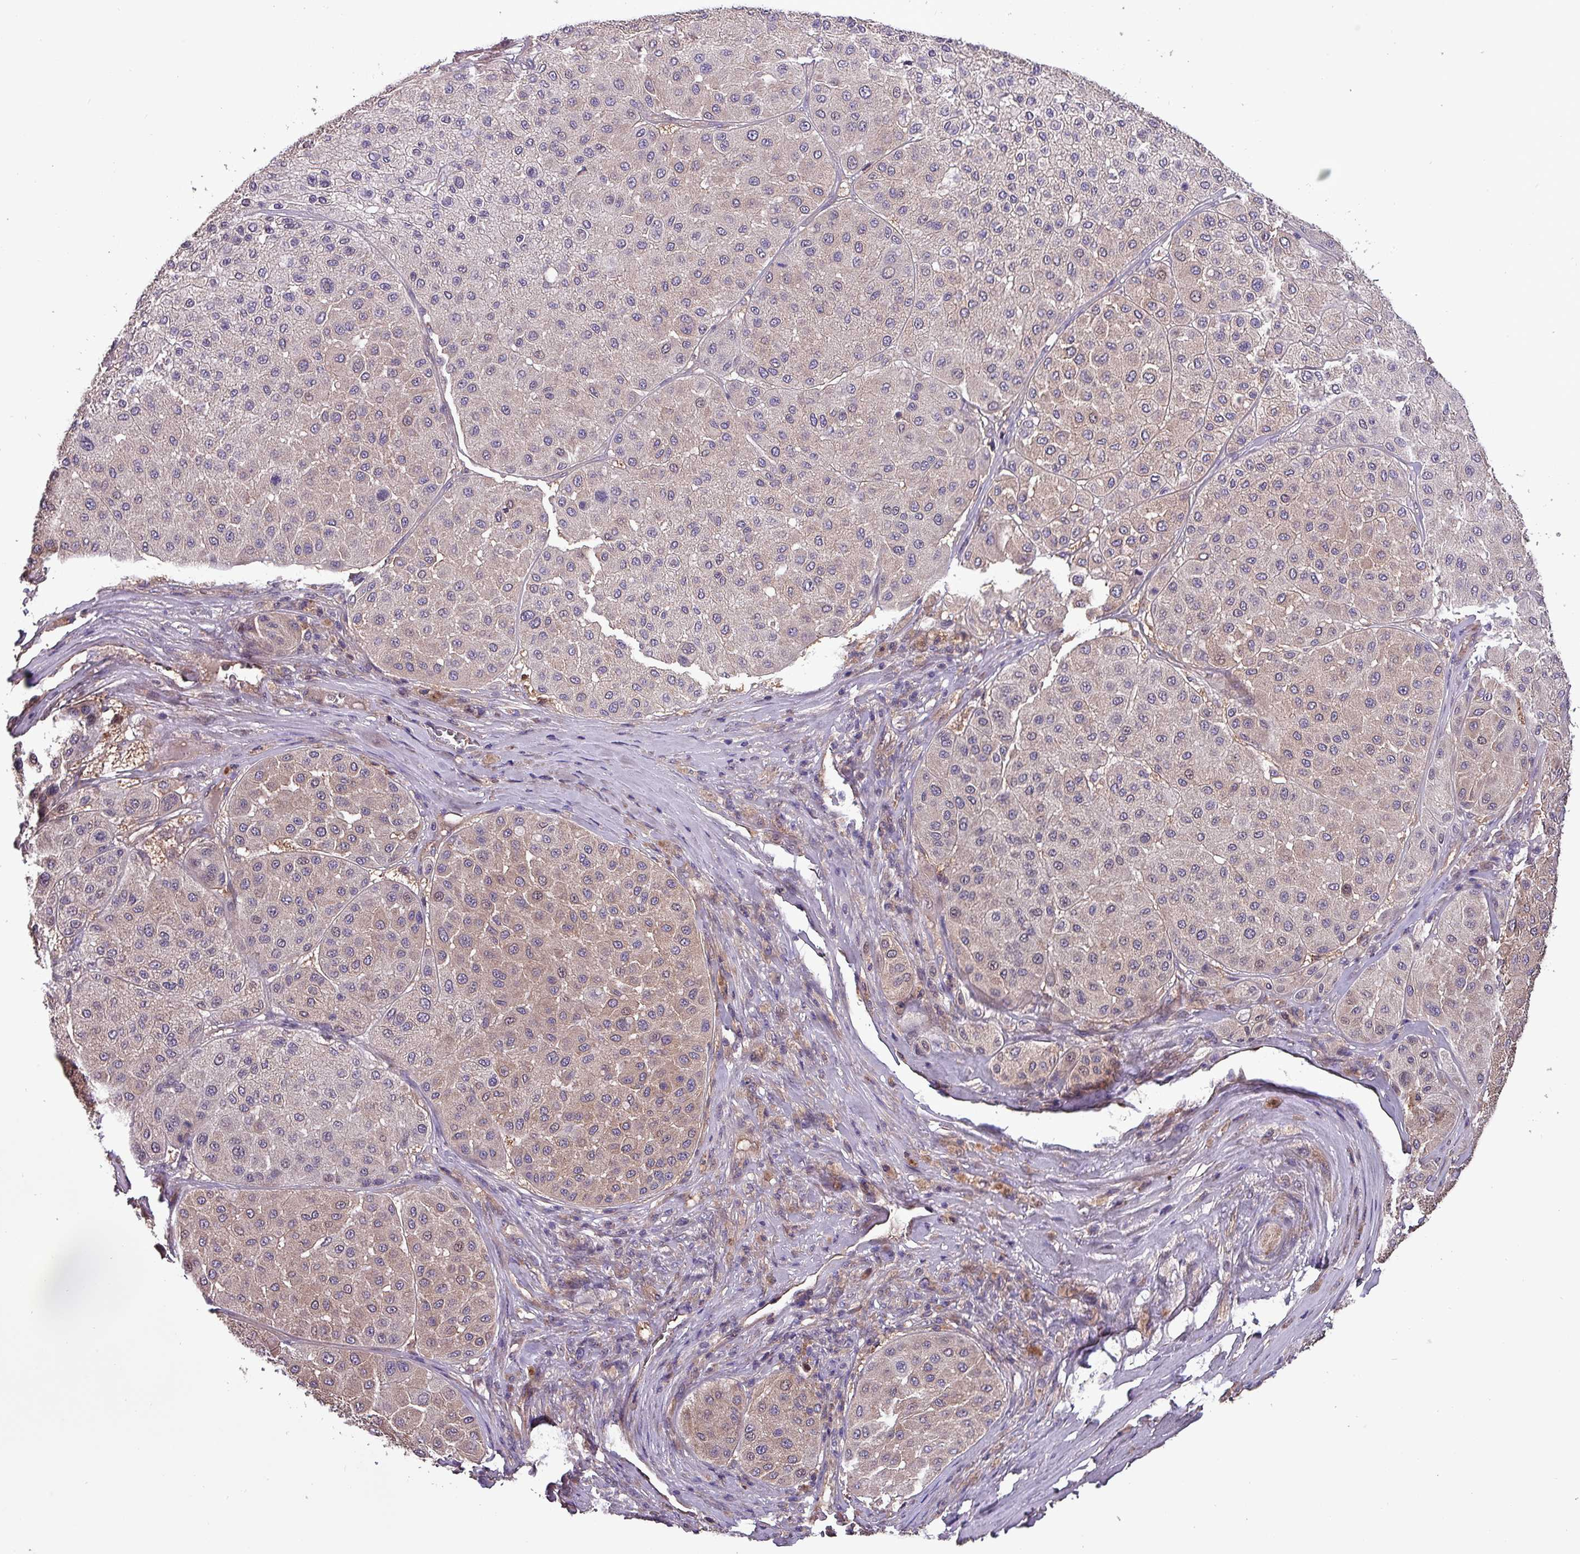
{"staining": {"intensity": "weak", "quantity": "<25%", "location": "cytoplasmic/membranous"}, "tissue": "melanoma", "cell_type": "Tumor cells", "image_type": "cancer", "snomed": [{"axis": "morphology", "description": "Malignant melanoma, Metastatic site"}, {"axis": "topography", "description": "Smooth muscle"}], "caption": "Tumor cells show no significant expression in malignant melanoma (metastatic site).", "gene": "PAFAH1B2", "patient": {"sex": "male", "age": 41}}